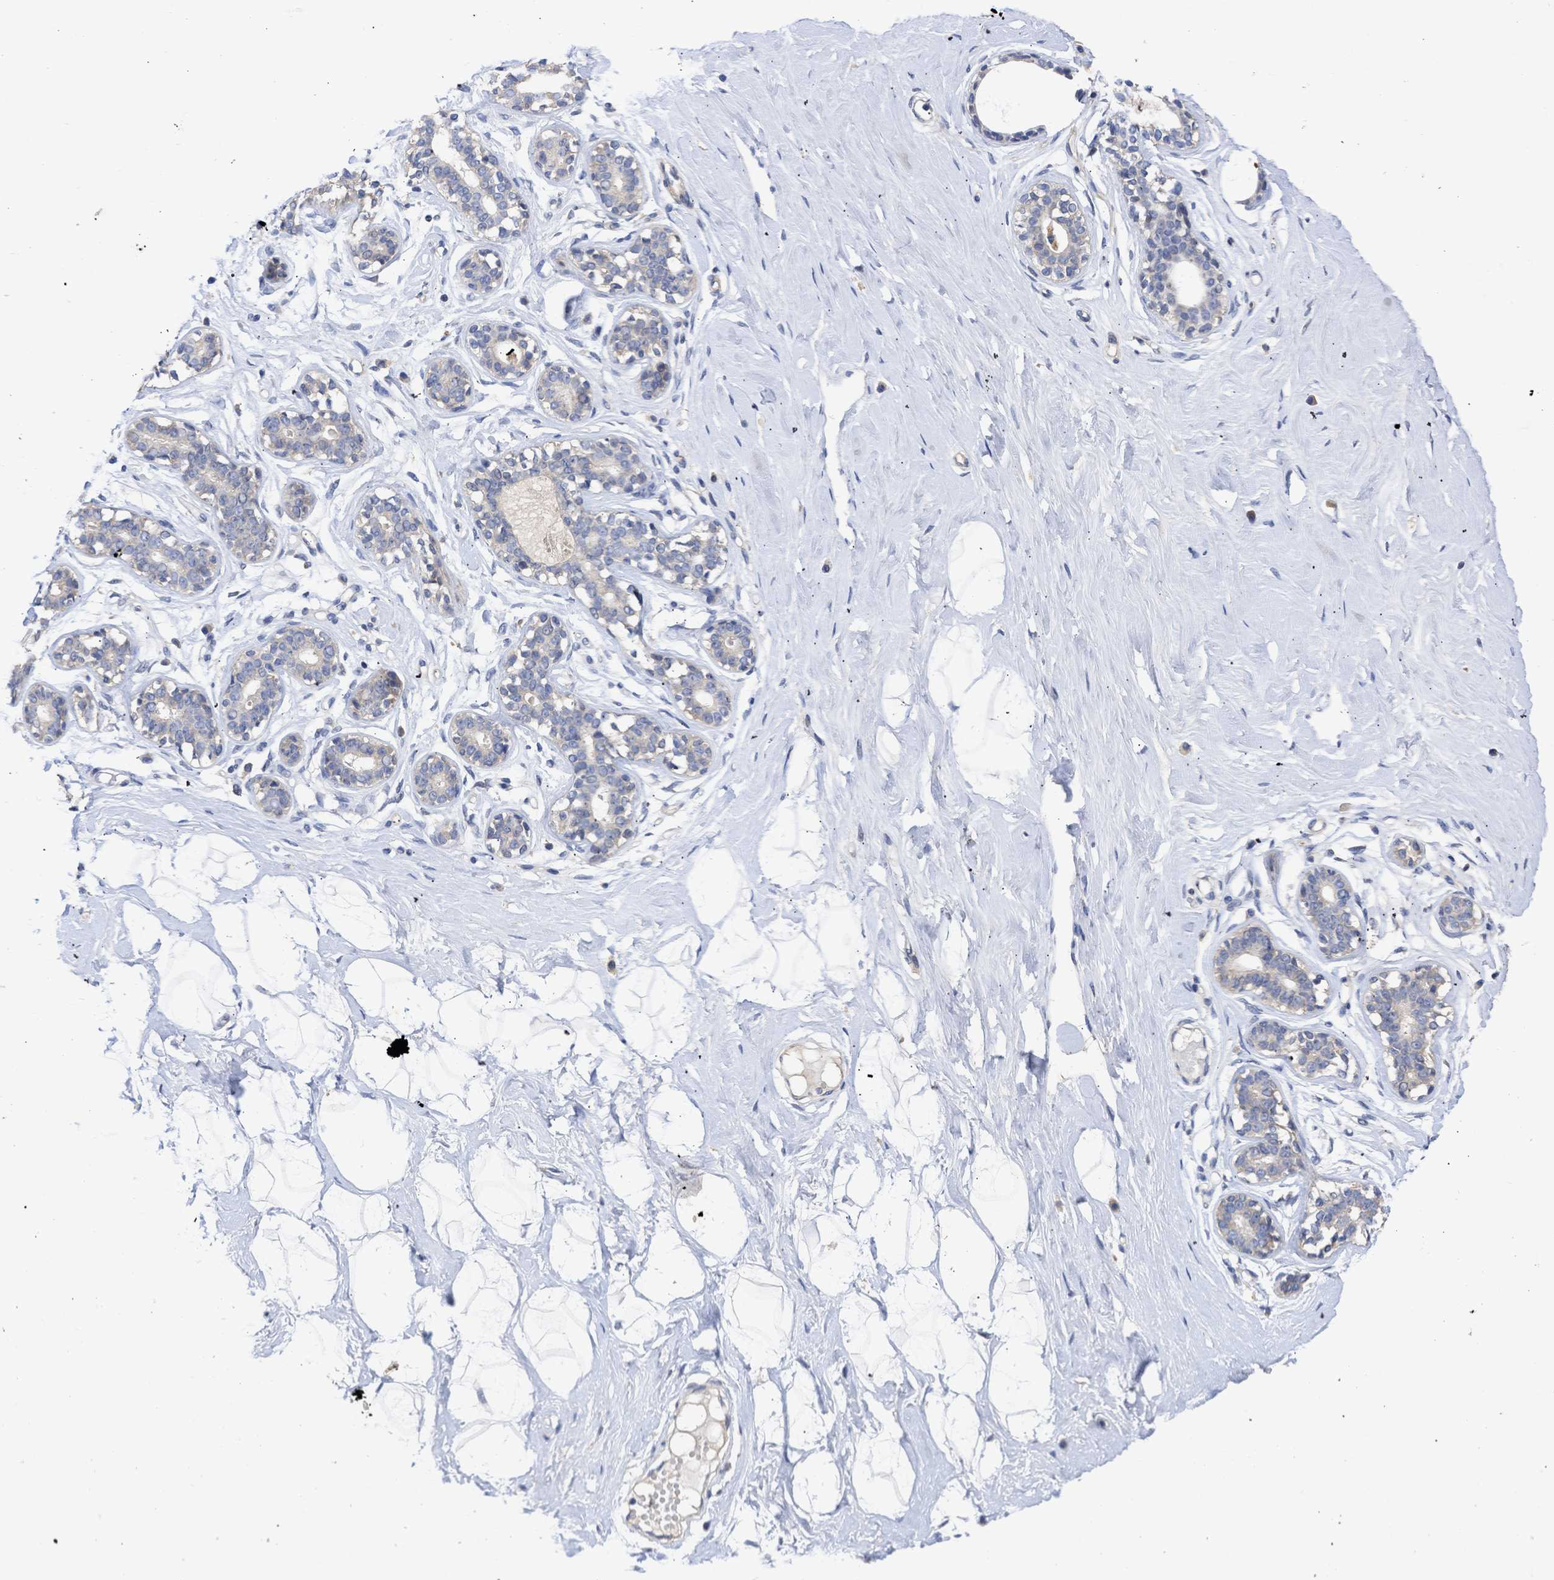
{"staining": {"intensity": "negative", "quantity": "none", "location": "none"}, "tissue": "breast", "cell_type": "Adipocytes", "image_type": "normal", "snomed": [{"axis": "morphology", "description": "Normal tissue, NOS"}, {"axis": "topography", "description": "Breast"}], "caption": "Histopathology image shows no significant protein positivity in adipocytes of unremarkable breast.", "gene": "ARHGEF4", "patient": {"sex": "female", "age": 23}}